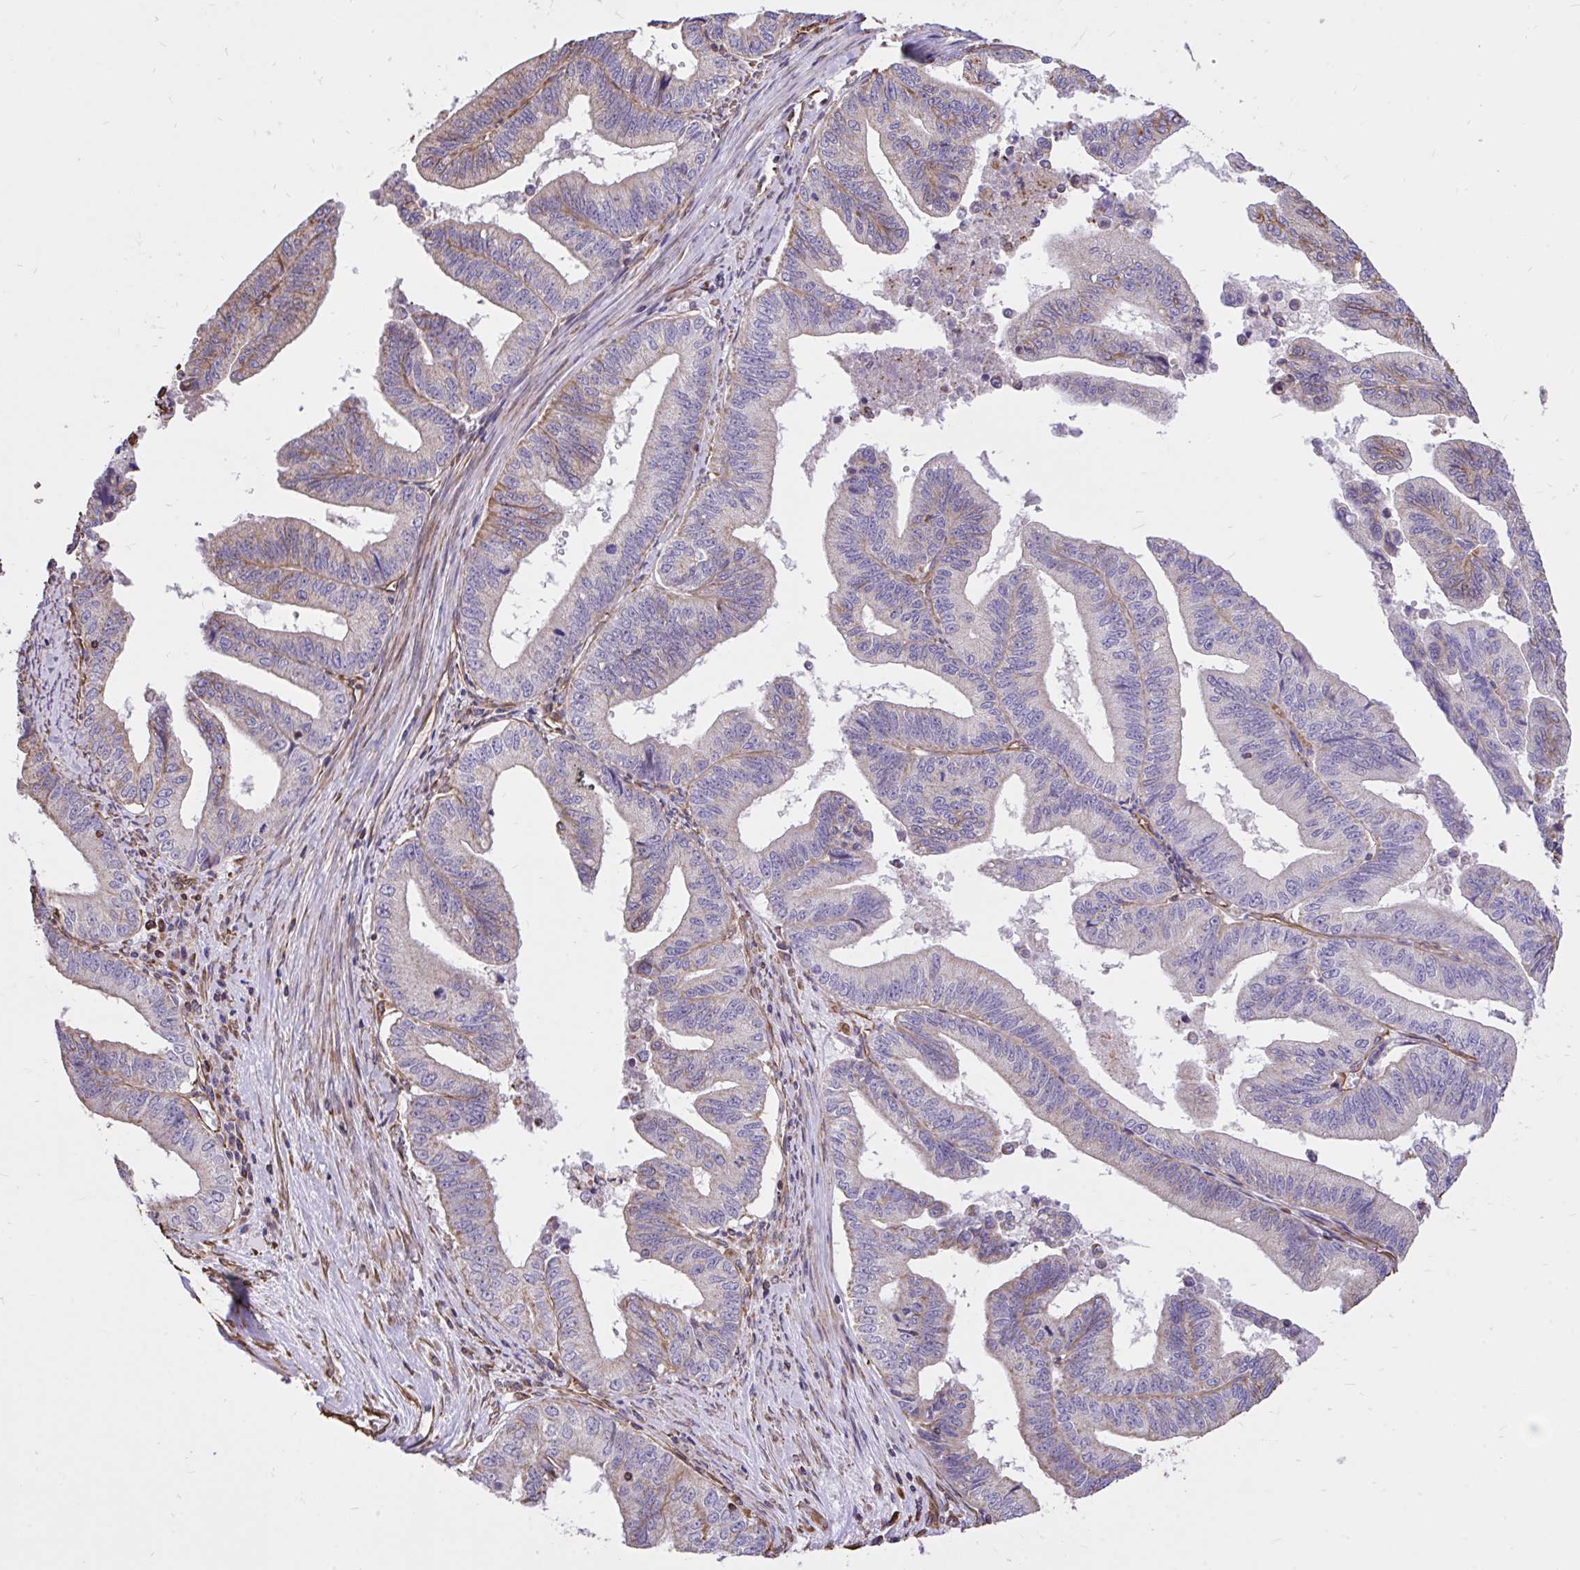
{"staining": {"intensity": "weak", "quantity": "<25%", "location": "cytoplasmic/membranous"}, "tissue": "endometrial cancer", "cell_type": "Tumor cells", "image_type": "cancer", "snomed": [{"axis": "morphology", "description": "Adenocarcinoma, NOS"}, {"axis": "topography", "description": "Endometrium"}], "caption": "Protein analysis of endometrial cancer reveals no significant staining in tumor cells.", "gene": "RNF103", "patient": {"sex": "female", "age": 65}}